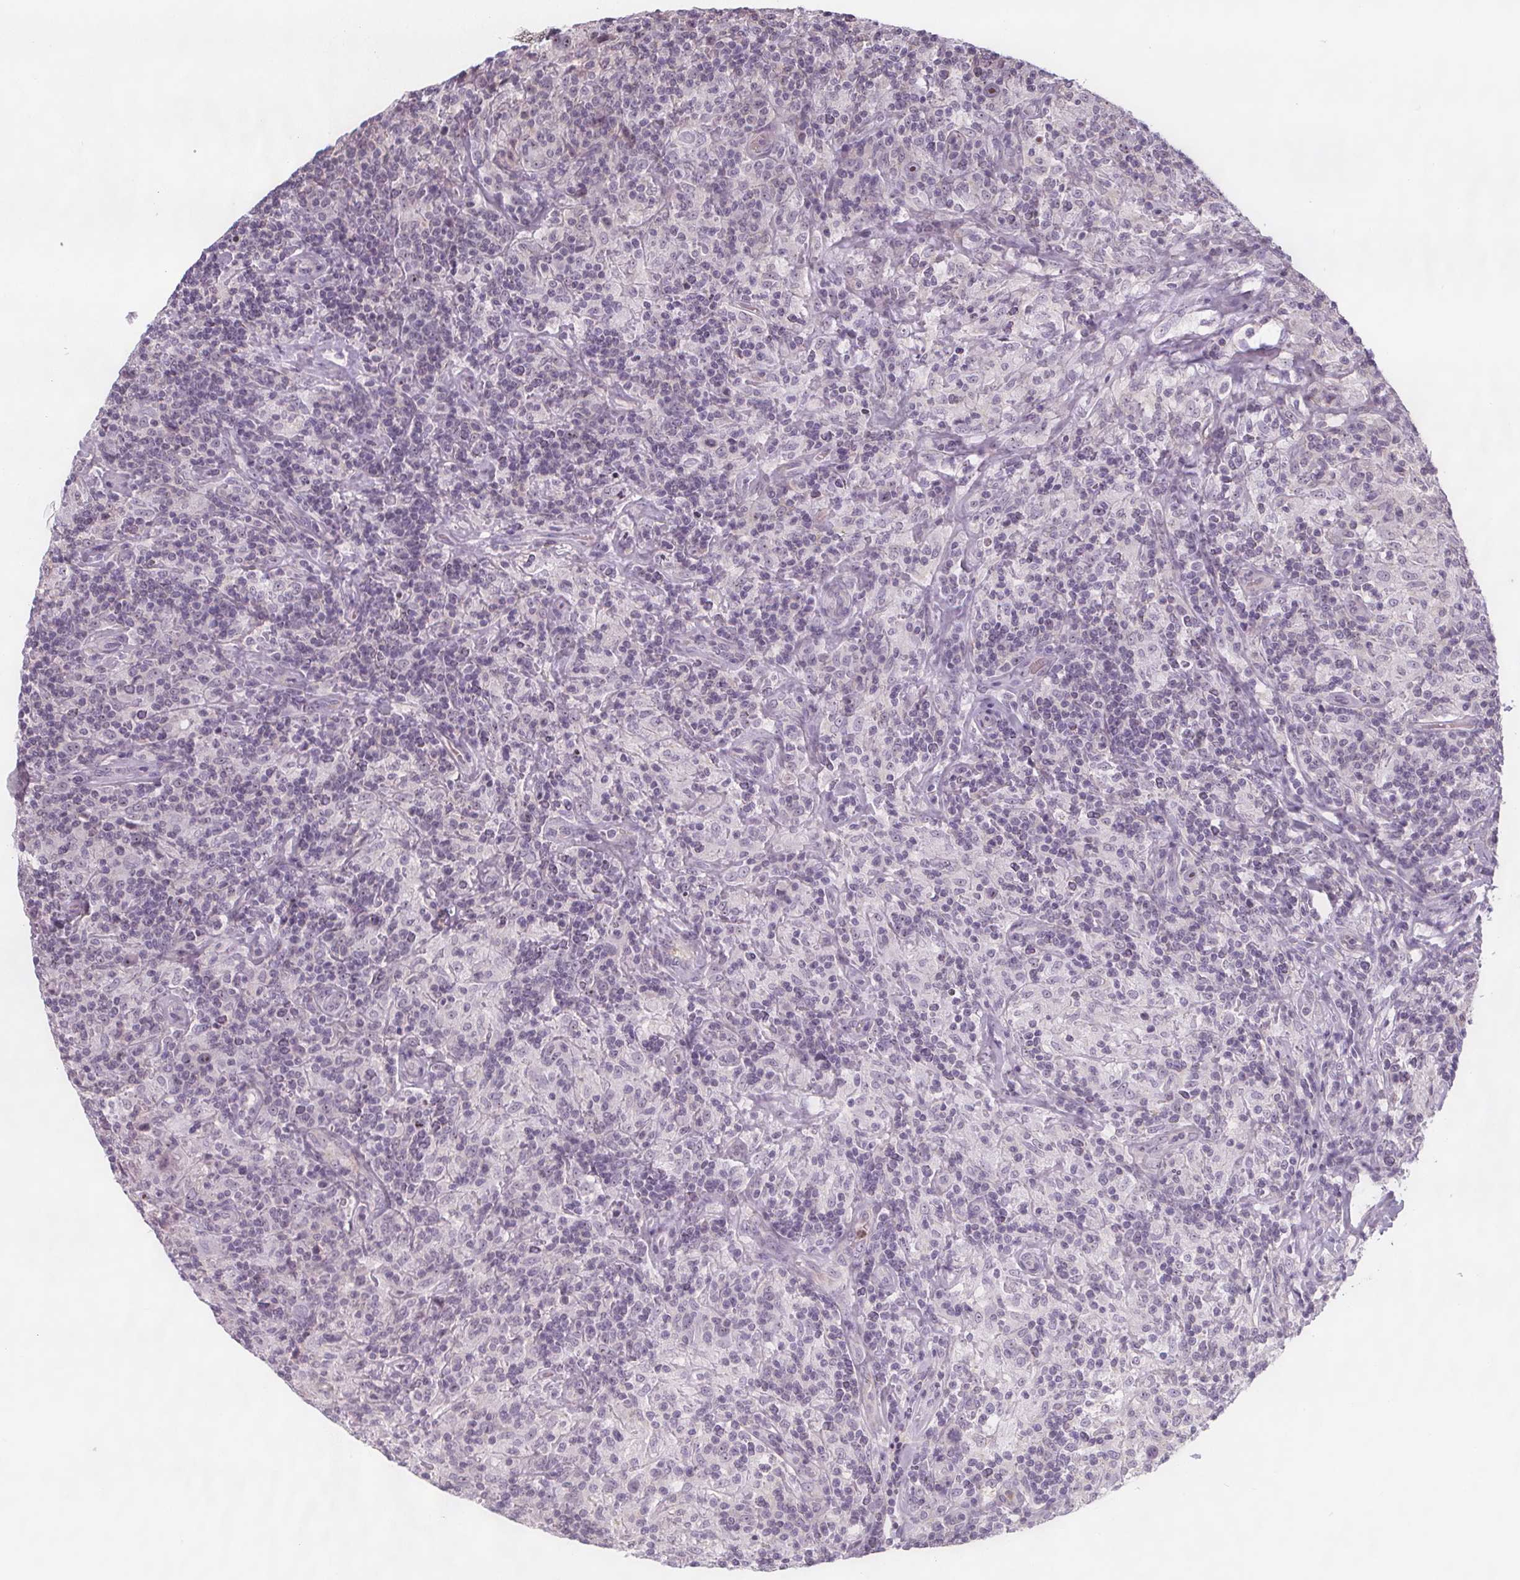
{"staining": {"intensity": "moderate", "quantity": "25%-75%", "location": "nuclear"}, "tissue": "lymphoma", "cell_type": "Tumor cells", "image_type": "cancer", "snomed": [{"axis": "morphology", "description": "Hodgkin's disease, NOS"}, {"axis": "topography", "description": "Lymph node"}], "caption": "Protein expression analysis of lymphoma reveals moderate nuclear positivity in approximately 25%-75% of tumor cells. (DAB IHC with brightfield microscopy, high magnification).", "gene": "NOLC1", "patient": {"sex": "male", "age": 70}}